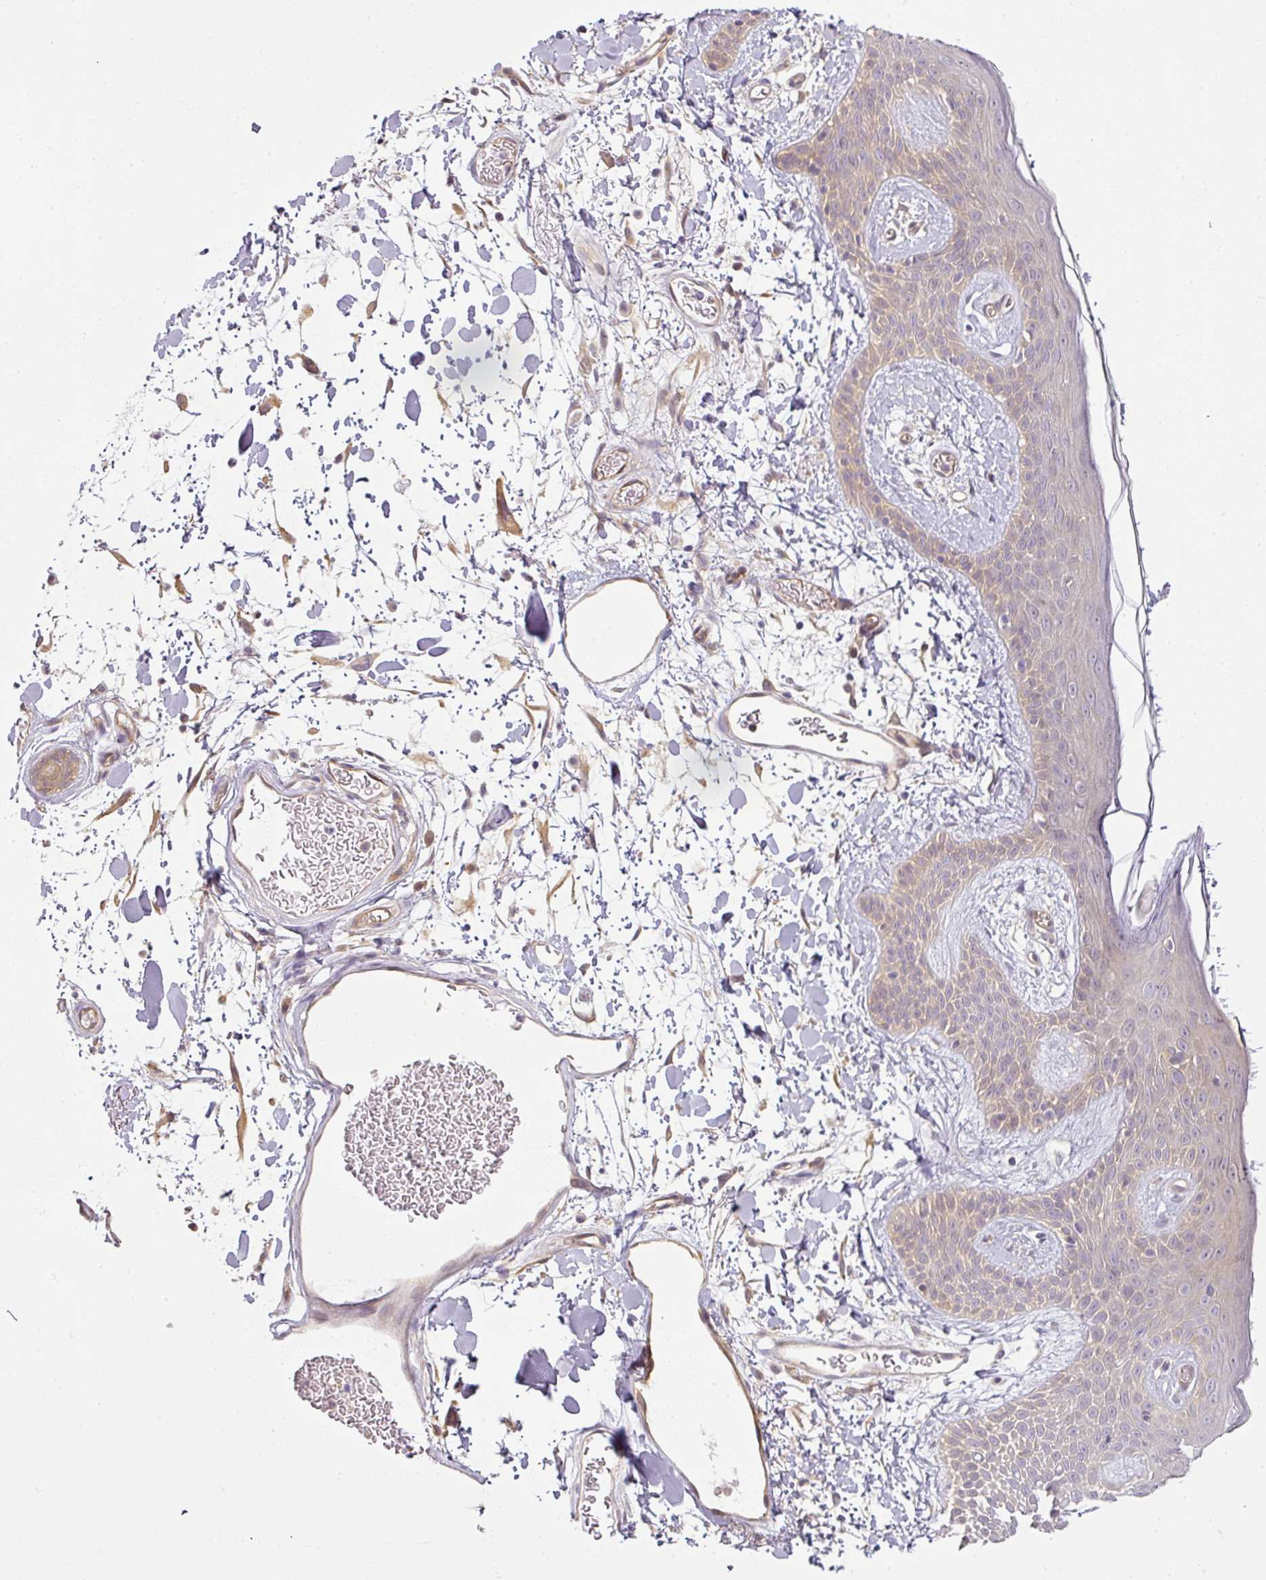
{"staining": {"intensity": "weak", "quantity": "25%-75%", "location": "cytoplasmic/membranous"}, "tissue": "skin", "cell_type": "Fibroblasts", "image_type": "normal", "snomed": [{"axis": "morphology", "description": "Normal tissue, NOS"}, {"axis": "topography", "description": "Skin"}], "caption": "Weak cytoplasmic/membranous expression is present in about 25%-75% of fibroblasts in normal skin. (DAB (3,3'-diaminobenzidine) IHC, brown staining for protein, blue staining for nuclei).", "gene": "ANKRD18A", "patient": {"sex": "male", "age": 79}}